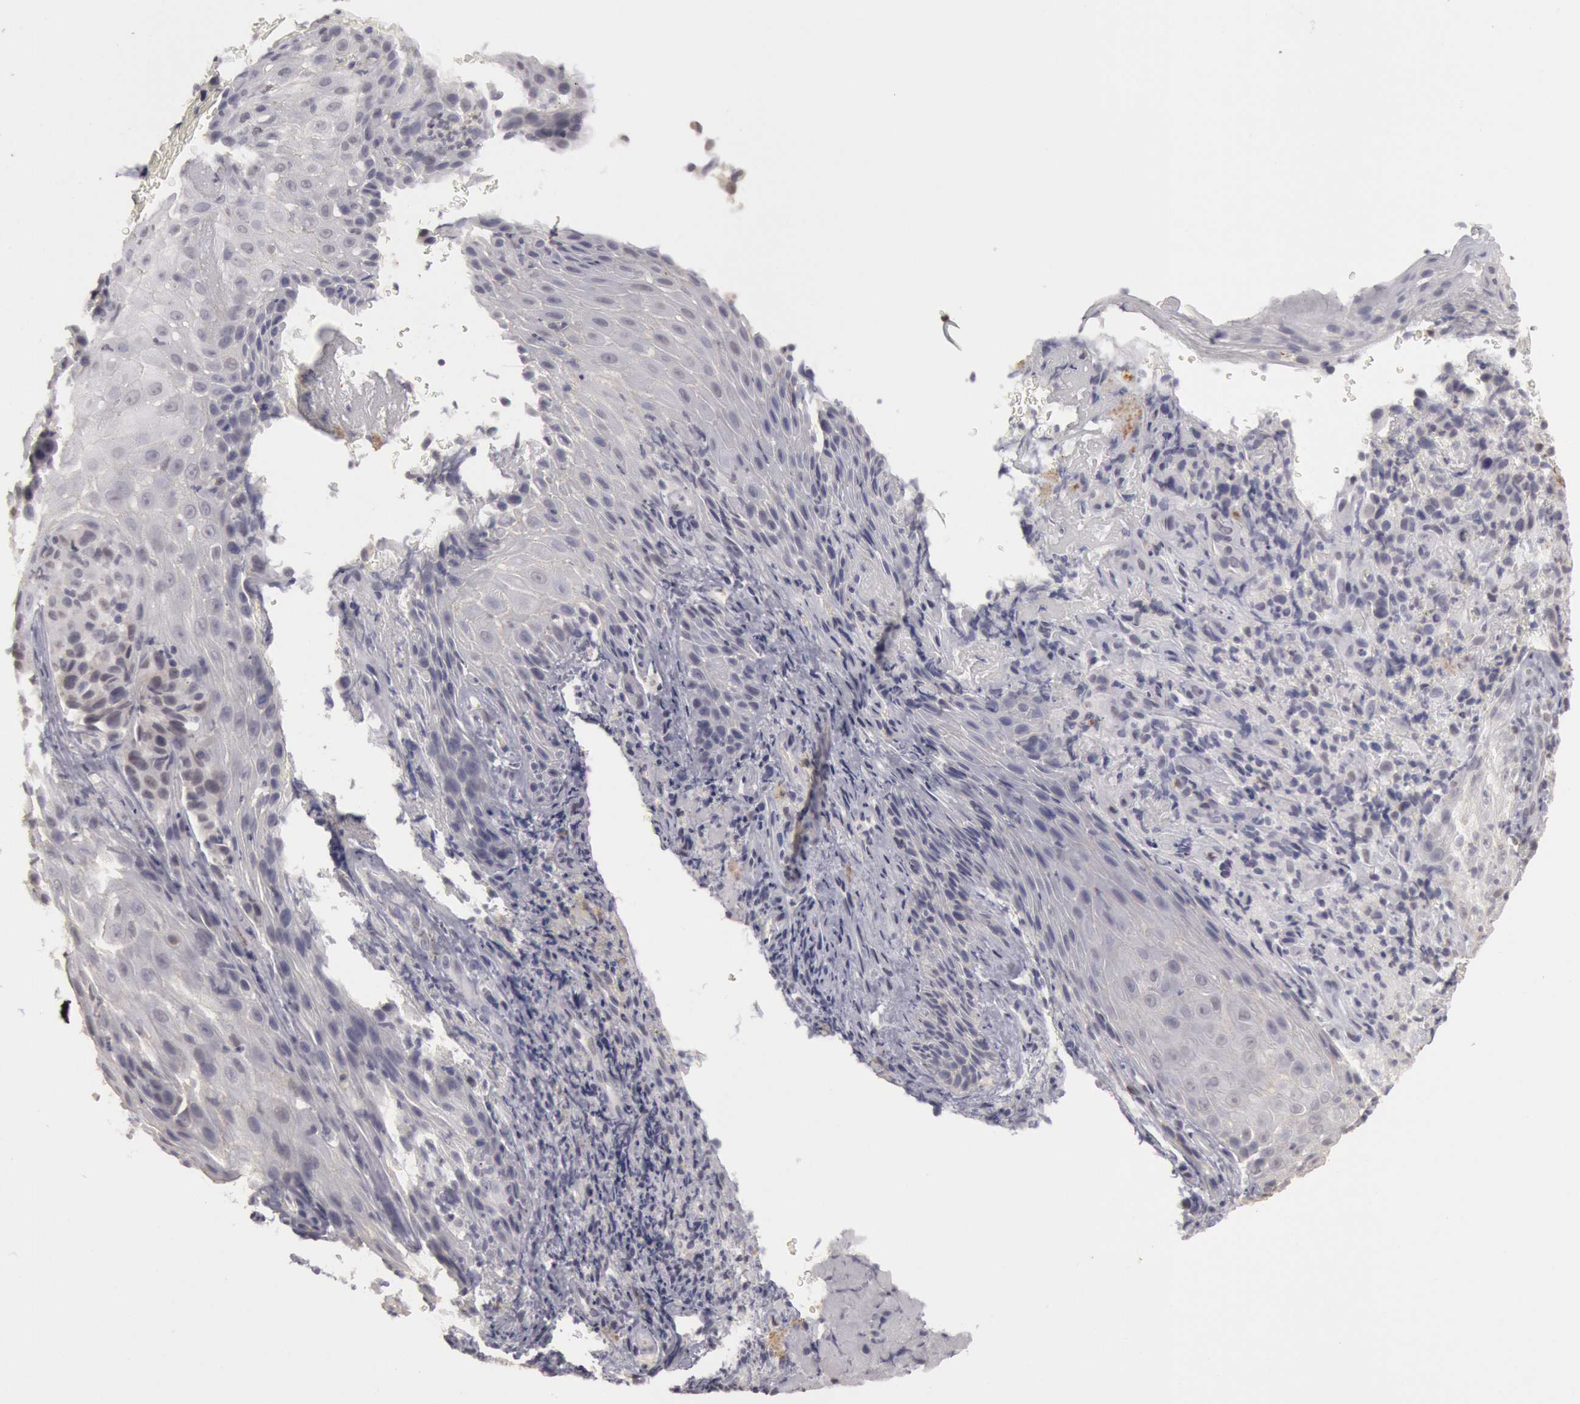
{"staining": {"intensity": "negative", "quantity": "none", "location": "none"}, "tissue": "melanoma", "cell_type": "Tumor cells", "image_type": "cancer", "snomed": [{"axis": "morphology", "description": "Malignant melanoma, NOS"}, {"axis": "topography", "description": "Skin"}], "caption": "High magnification brightfield microscopy of melanoma stained with DAB (3,3'-diaminobenzidine) (brown) and counterstained with hematoxylin (blue): tumor cells show no significant positivity. Brightfield microscopy of IHC stained with DAB (3,3'-diaminobenzidine) (brown) and hematoxylin (blue), captured at high magnification.", "gene": "RIMBP3C", "patient": {"sex": "male", "age": 75}}